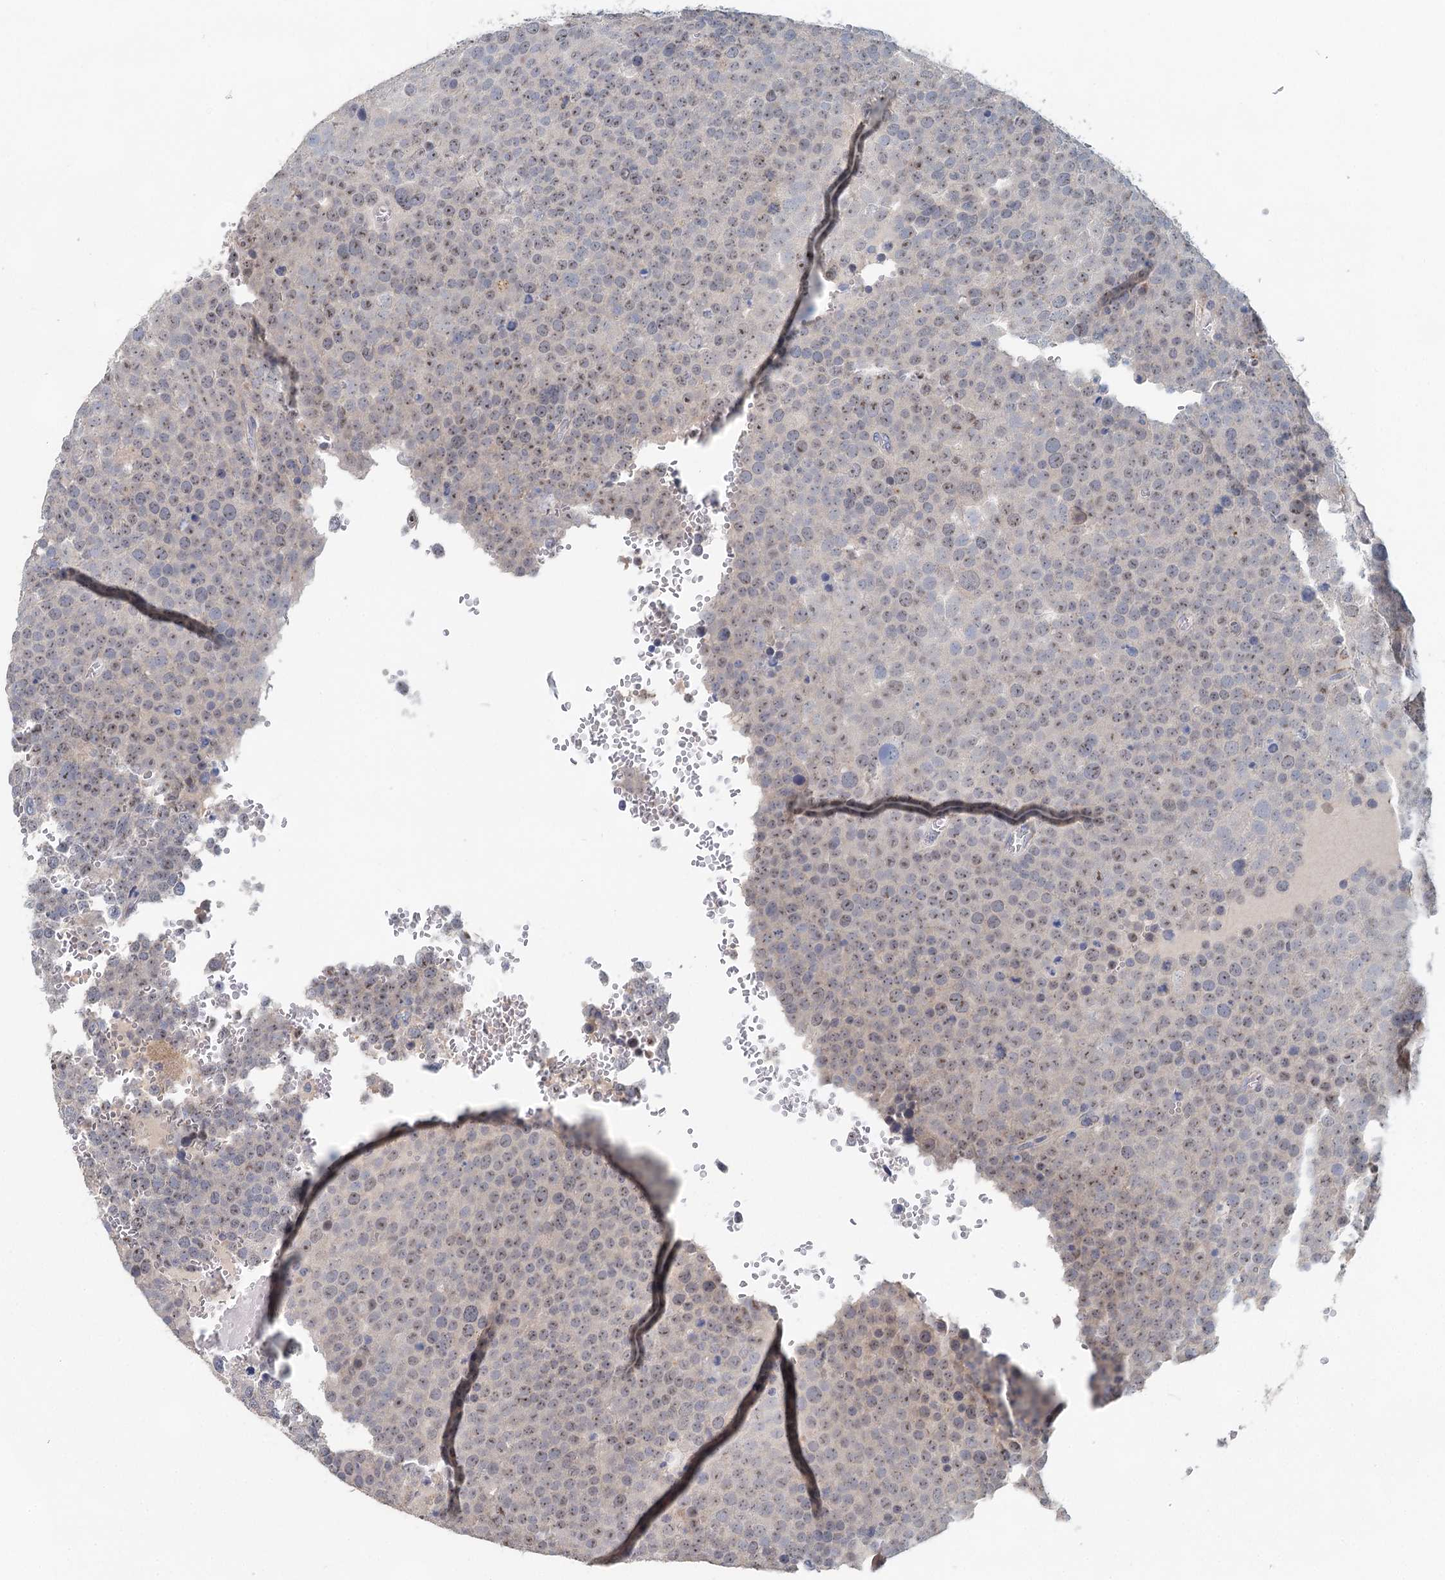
{"staining": {"intensity": "weak", "quantity": ">75%", "location": "nuclear"}, "tissue": "testis cancer", "cell_type": "Tumor cells", "image_type": "cancer", "snomed": [{"axis": "morphology", "description": "Seminoma, NOS"}, {"axis": "topography", "description": "Testis"}], "caption": "Immunohistochemistry (IHC) of testis seminoma displays low levels of weak nuclear expression in about >75% of tumor cells.", "gene": "SLC19A3", "patient": {"sex": "male", "age": 71}}